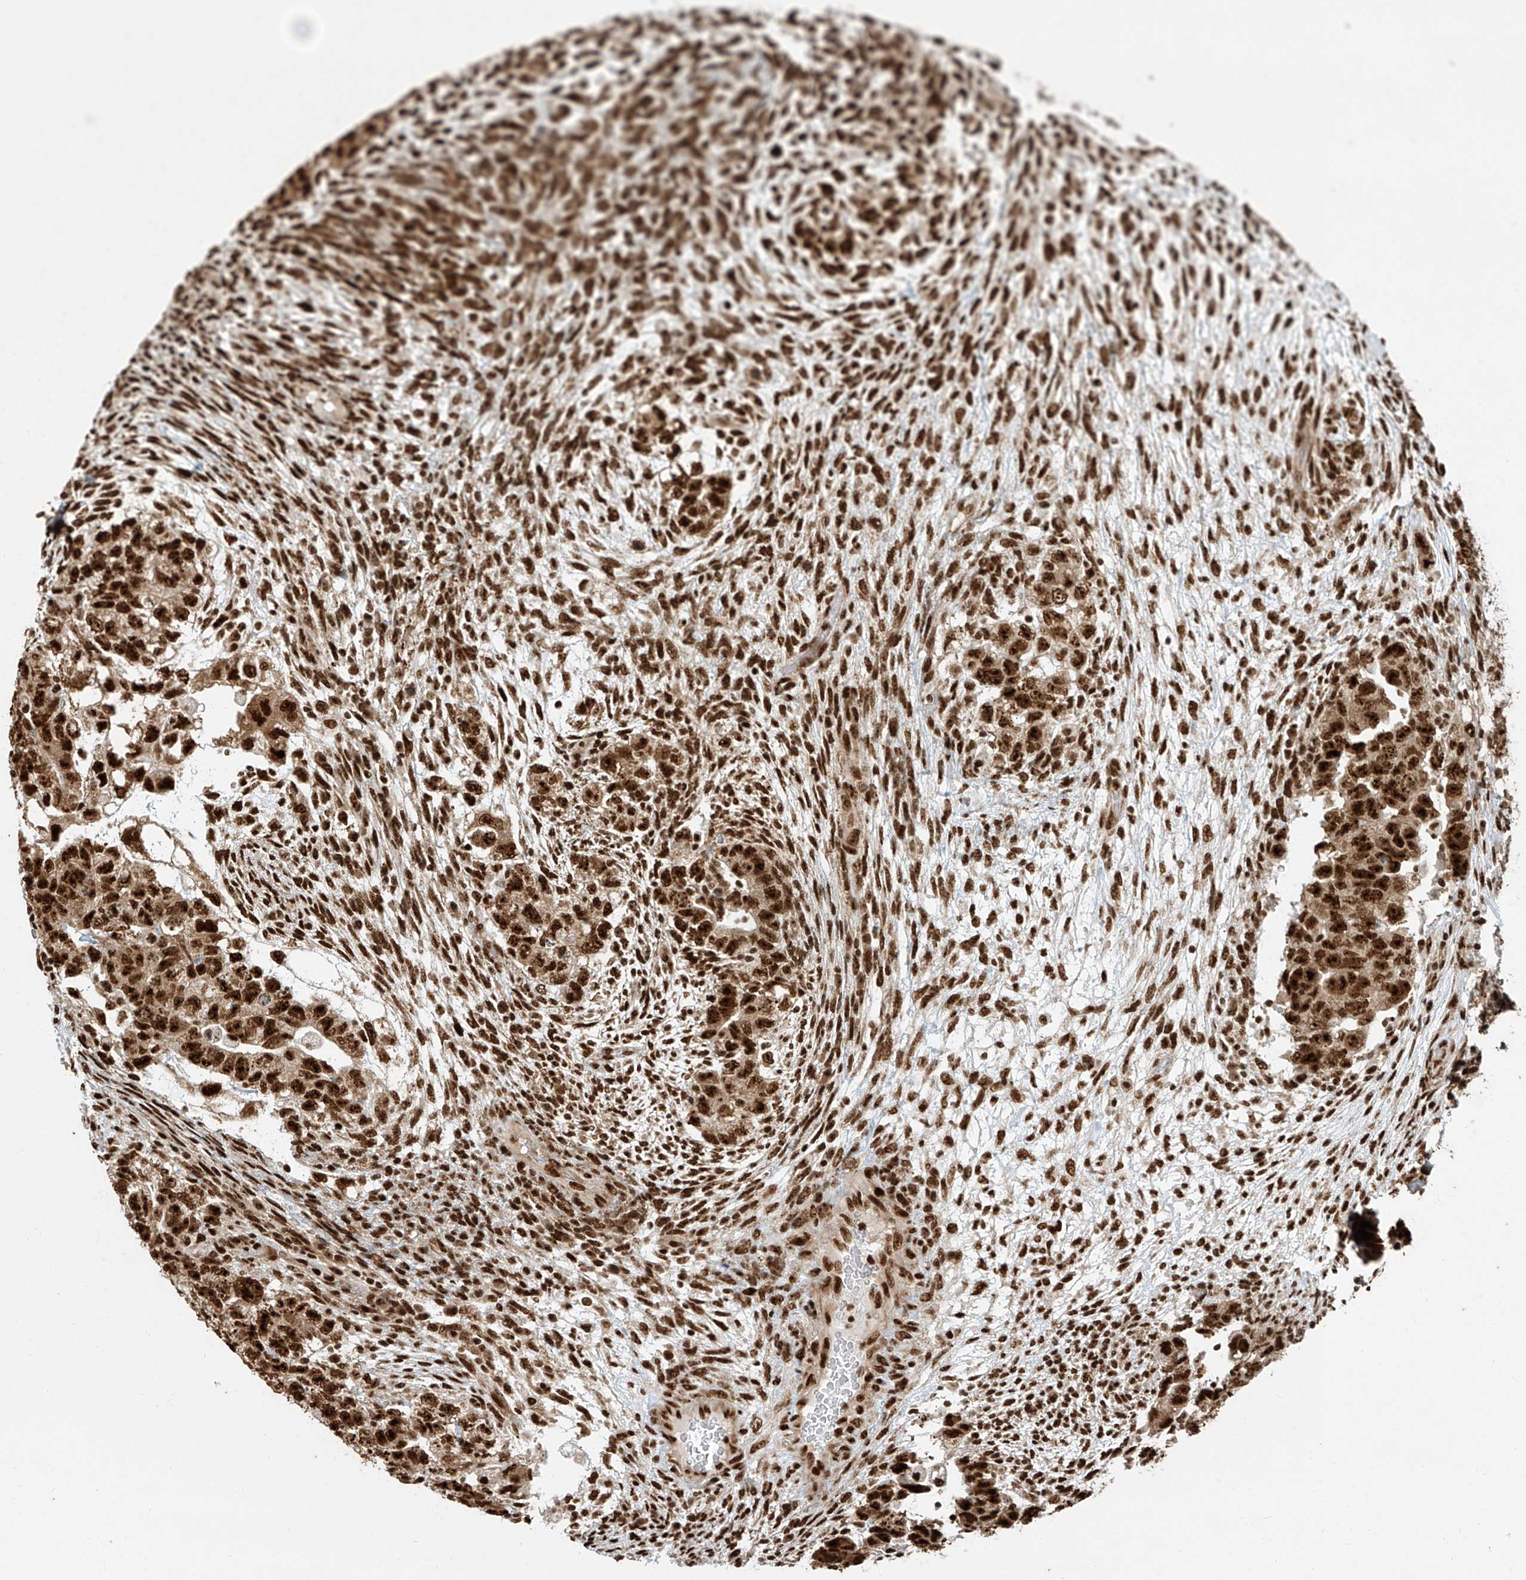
{"staining": {"intensity": "strong", "quantity": ">75%", "location": "nuclear"}, "tissue": "testis cancer", "cell_type": "Tumor cells", "image_type": "cancer", "snomed": [{"axis": "morphology", "description": "Carcinoma, Embryonal, NOS"}, {"axis": "topography", "description": "Testis"}], "caption": "Testis cancer stained for a protein (brown) exhibits strong nuclear positive positivity in approximately >75% of tumor cells.", "gene": "FAM193B", "patient": {"sex": "male", "age": 36}}